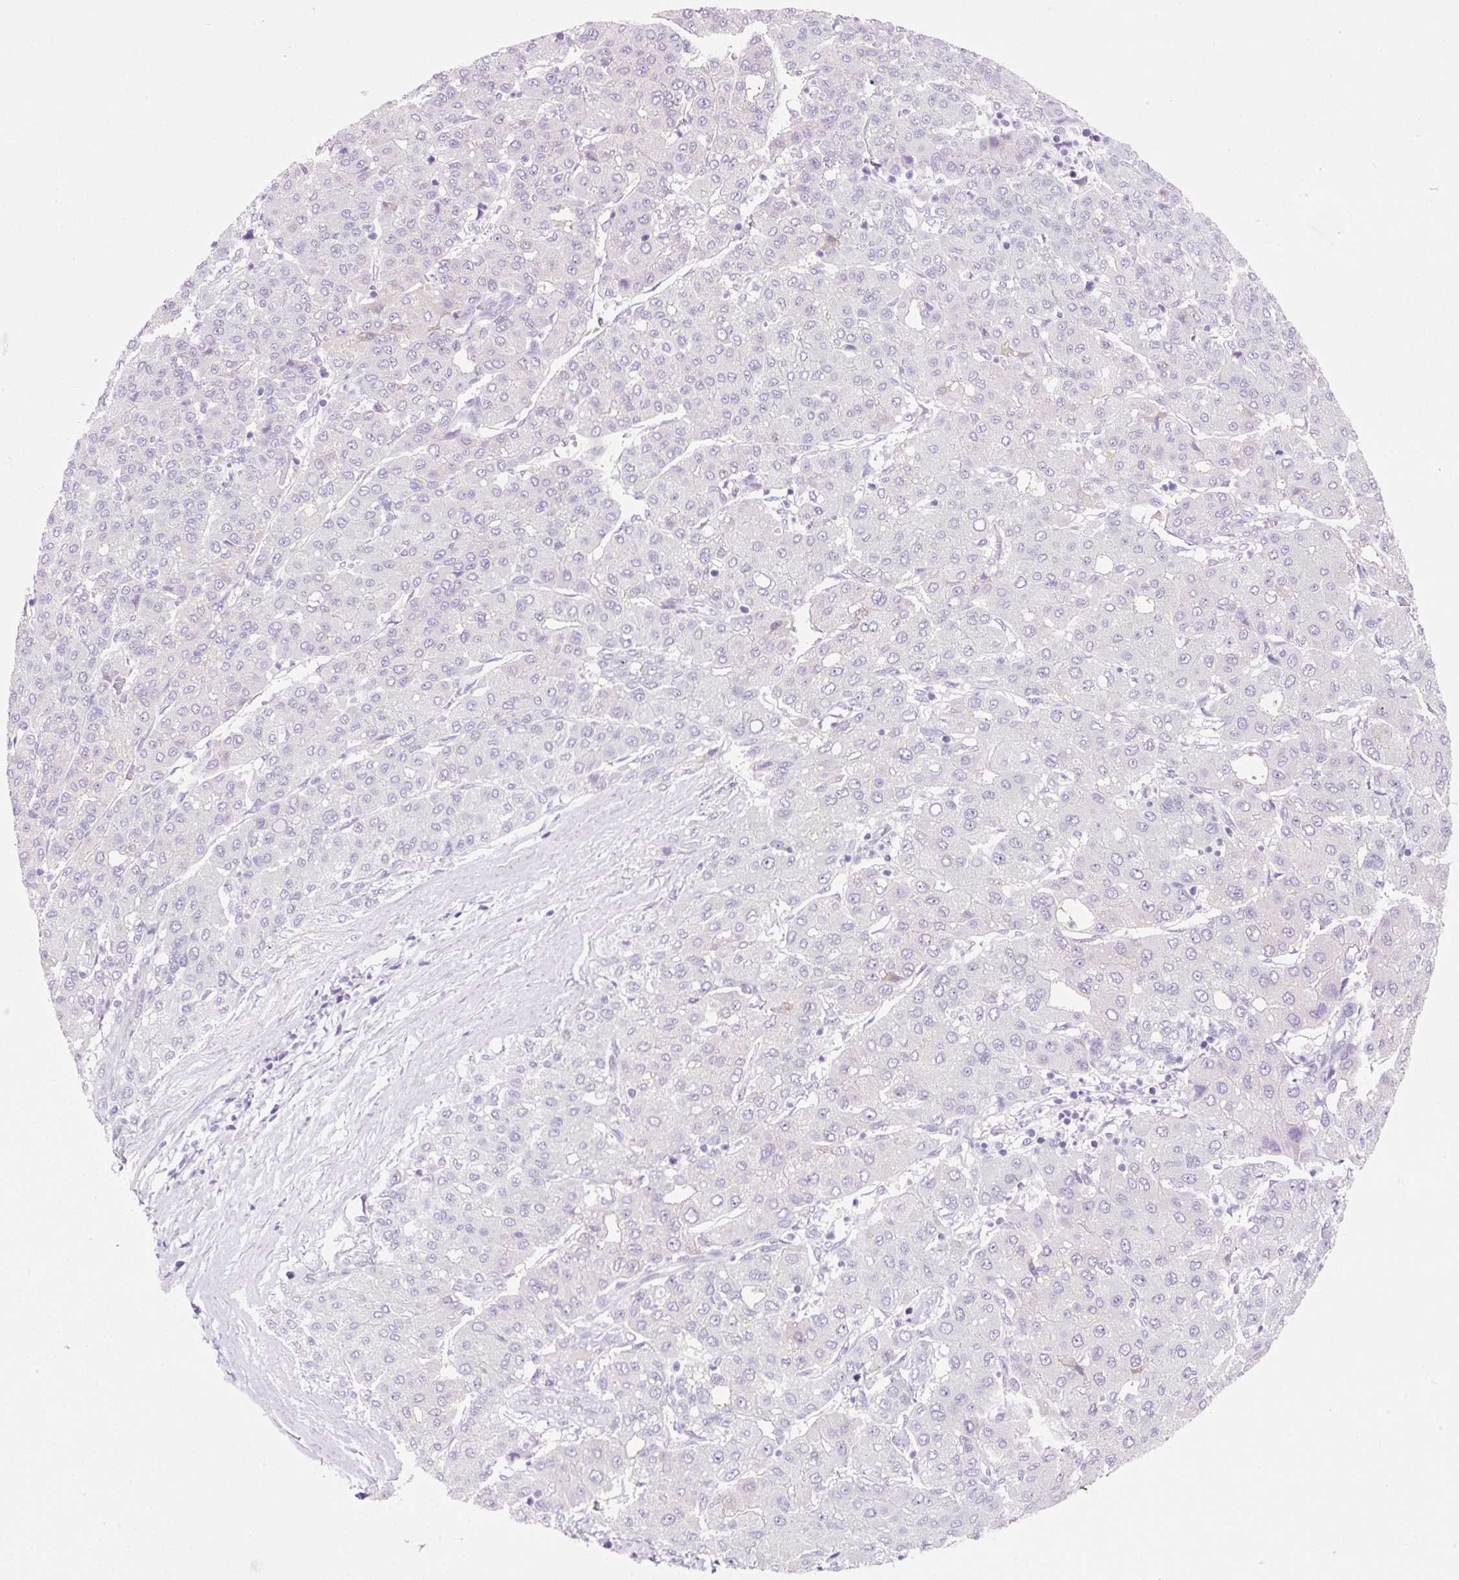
{"staining": {"intensity": "negative", "quantity": "none", "location": "none"}, "tissue": "liver cancer", "cell_type": "Tumor cells", "image_type": "cancer", "snomed": [{"axis": "morphology", "description": "Carcinoma, Hepatocellular, NOS"}, {"axis": "topography", "description": "Liver"}], "caption": "High power microscopy image of an immunohistochemistry (IHC) photomicrograph of liver cancer (hepatocellular carcinoma), revealing no significant positivity in tumor cells.", "gene": "ZNF121", "patient": {"sex": "male", "age": 65}}